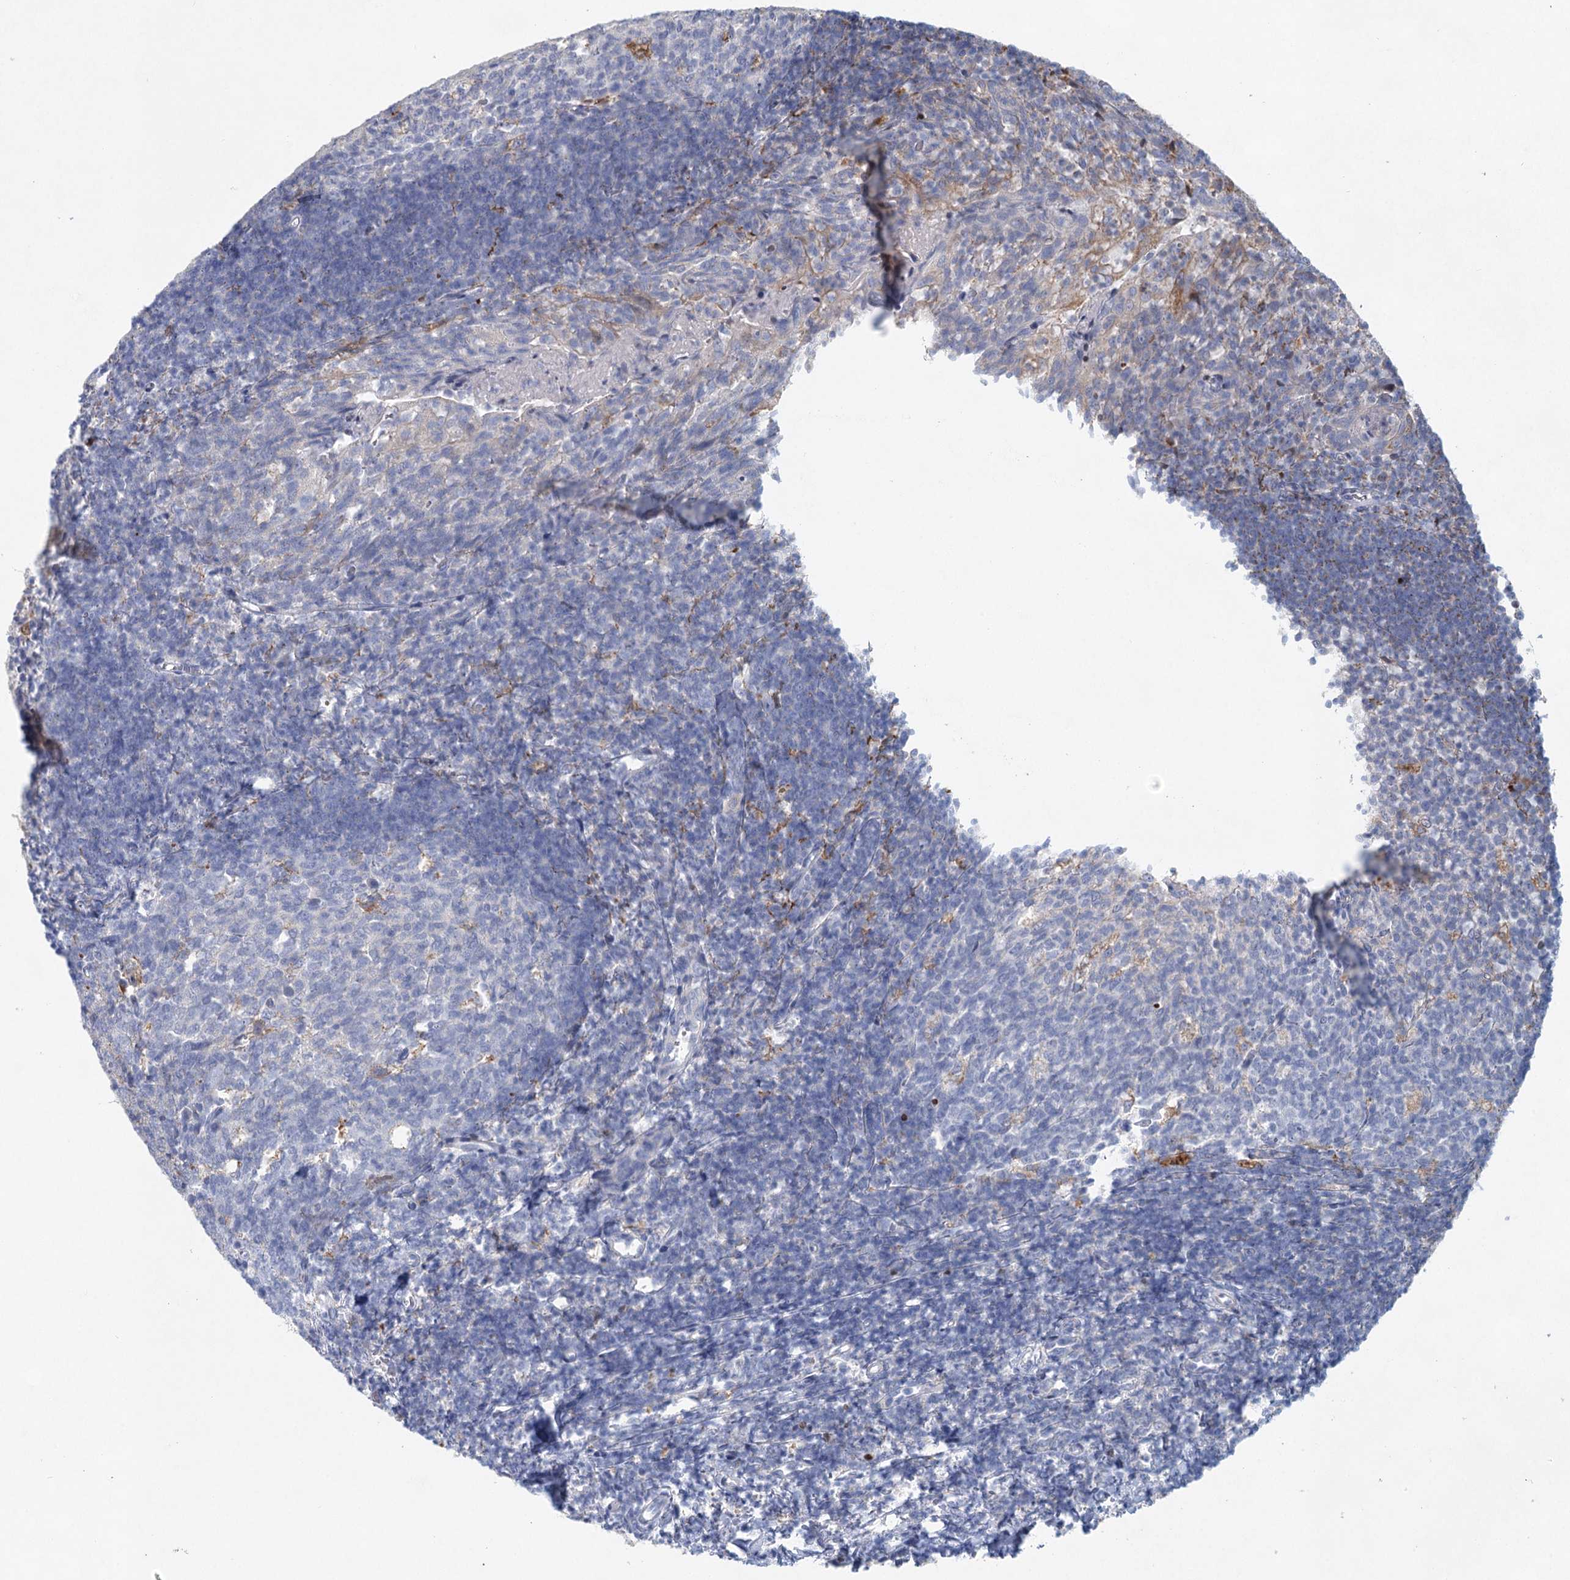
{"staining": {"intensity": "moderate", "quantity": "<25%", "location": "cytoplasmic/membranous"}, "tissue": "tonsil", "cell_type": "Germinal center cells", "image_type": "normal", "snomed": [{"axis": "morphology", "description": "Normal tissue, NOS"}, {"axis": "topography", "description": "Tonsil"}], "caption": "Tonsil stained for a protein displays moderate cytoplasmic/membranous positivity in germinal center cells. The staining was performed using DAB (3,3'-diaminobenzidine) to visualize the protein expression in brown, while the nuclei were stained in blue with hematoxylin (Magnification: 20x).", "gene": "XPO6", "patient": {"sex": "female", "age": 10}}